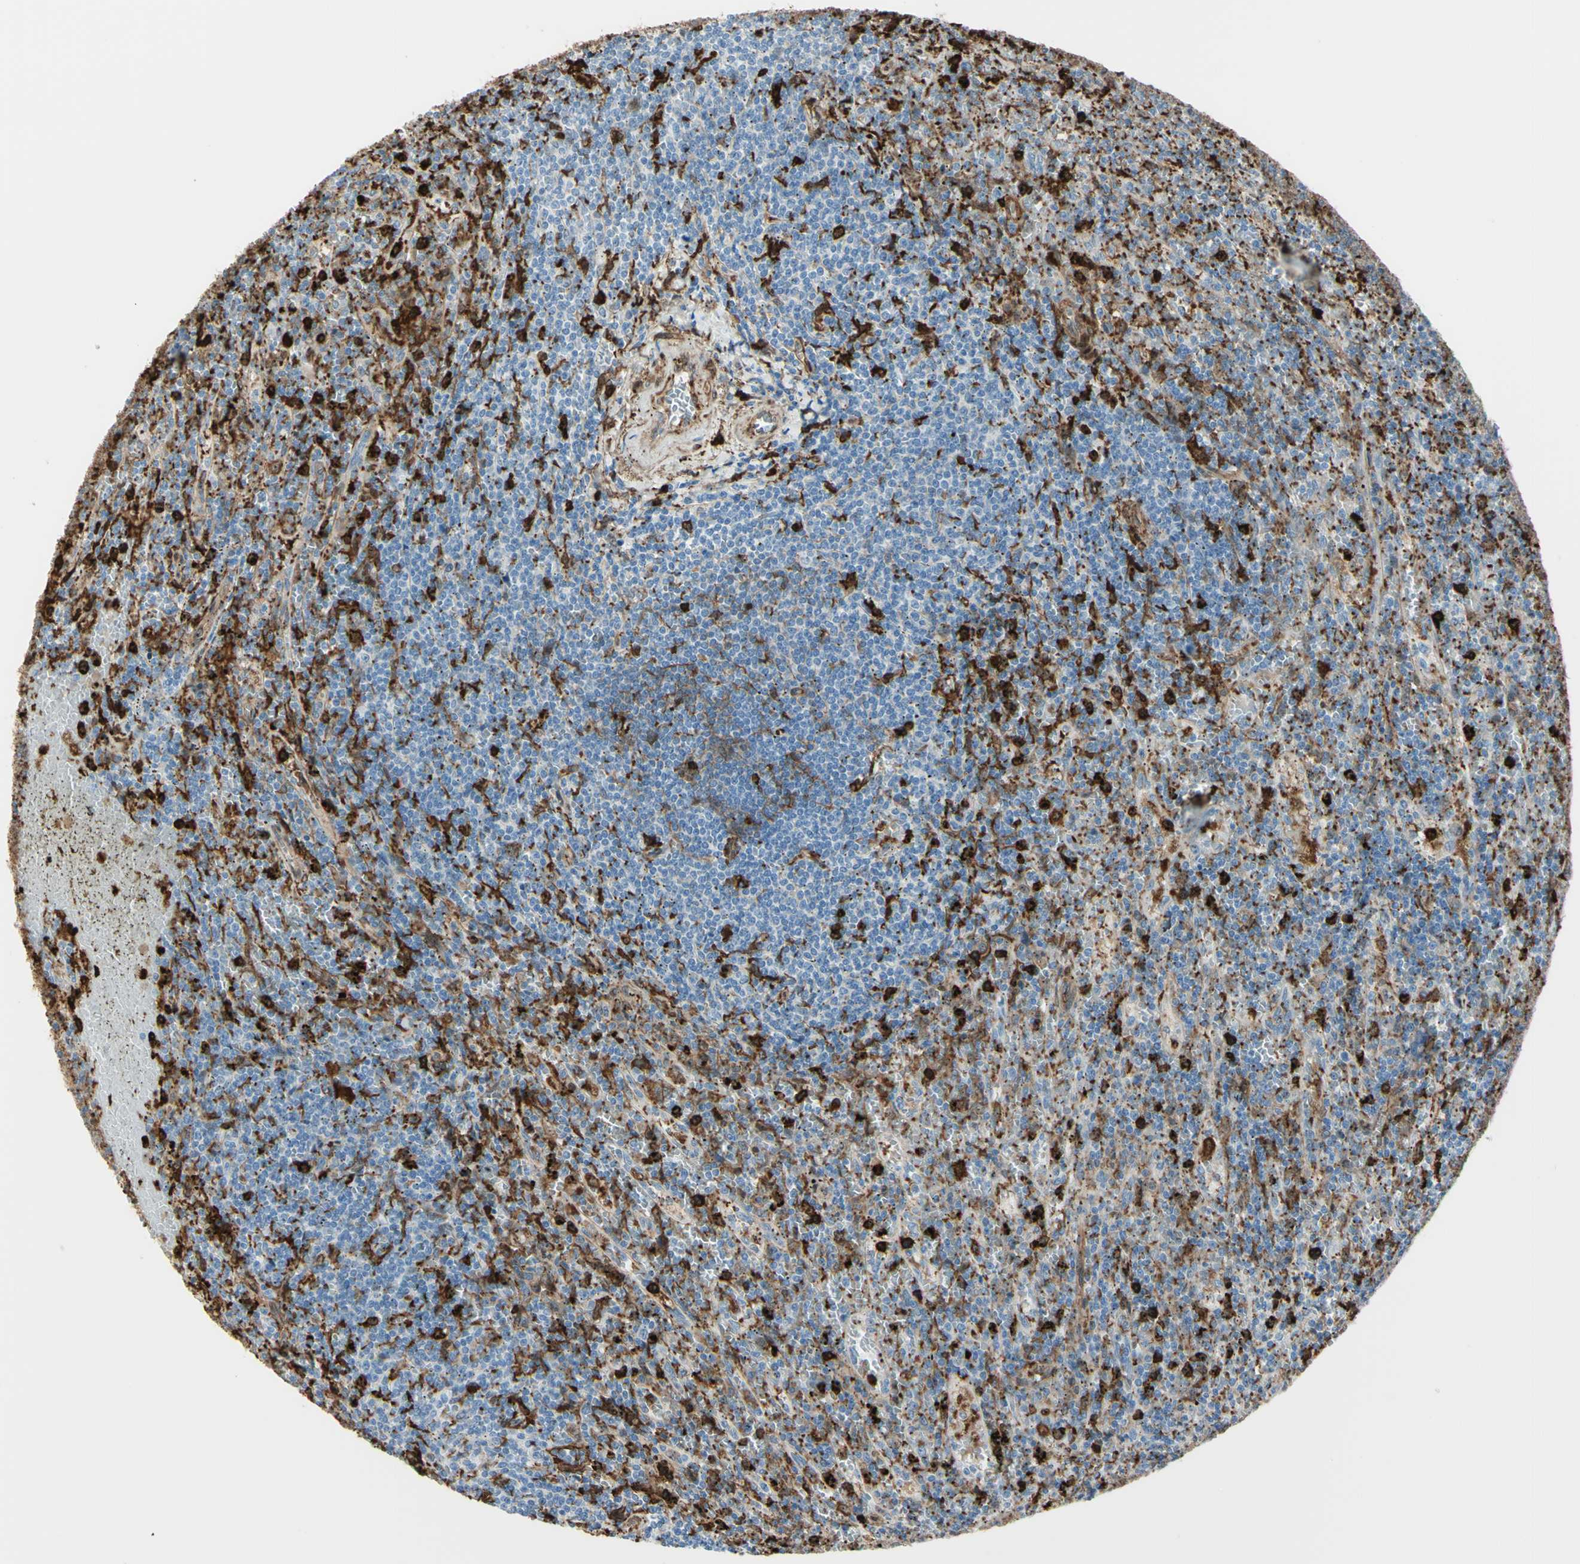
{"staining": {"intensity": "negative", "quantity": "none", "location": "none"}, "tissue": "lymphoma", "cell_type": "Tumor cells", "image_type": "cancer", "snomed": [{"axis": "morphology", "description": "Malignant lymphoma, non-Hodgkin's type, Low grade"}, {"axis": "topography", "description": "Spleen"}], "caption": "Histopathology image shows no significant protein expression in tumor cells of malignant lymphoma, non-Hodgkin's type (low-grade).", "gene": "GSN", "patient": {"sex": "male", "age": 76}}